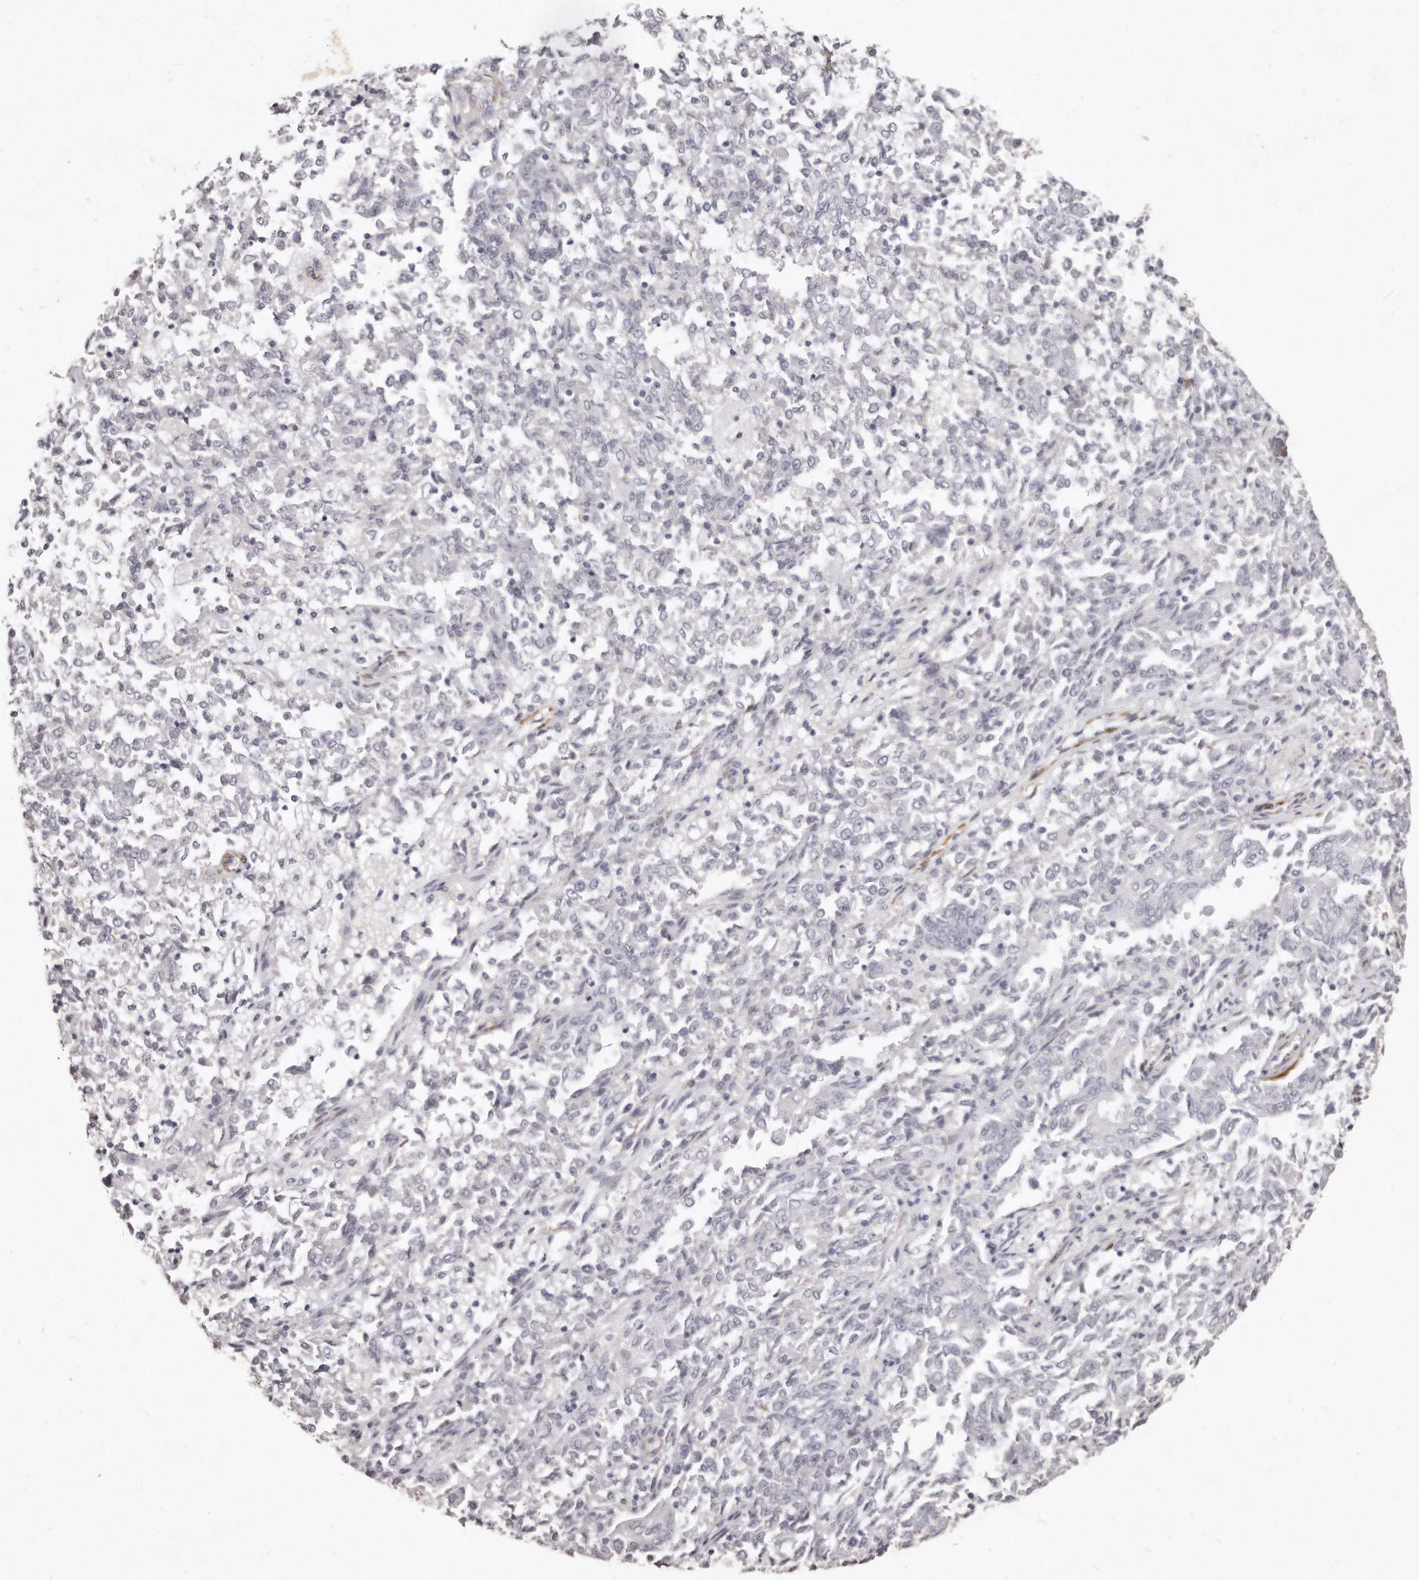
{"staining": {"intensity": "negative", "quantity": "none", "location": "none"}, "tissue": "endometrial cancer", "cell_type": "Tumor cells", "image_type": "cancer", "snomed": [{"axis": "morphology", "description": "Adenocarcinoma, NOS"}, {"axis": "topography", "description": "Endometrium"}], "caption": "High power microscopy micrograph of an IHC photomicrograph of adenocarcinoma (endometrial), revealing no significant expression in tumor cells.", "gene": "LMOD1", "patient": {"sex": "female", "age": 80}}